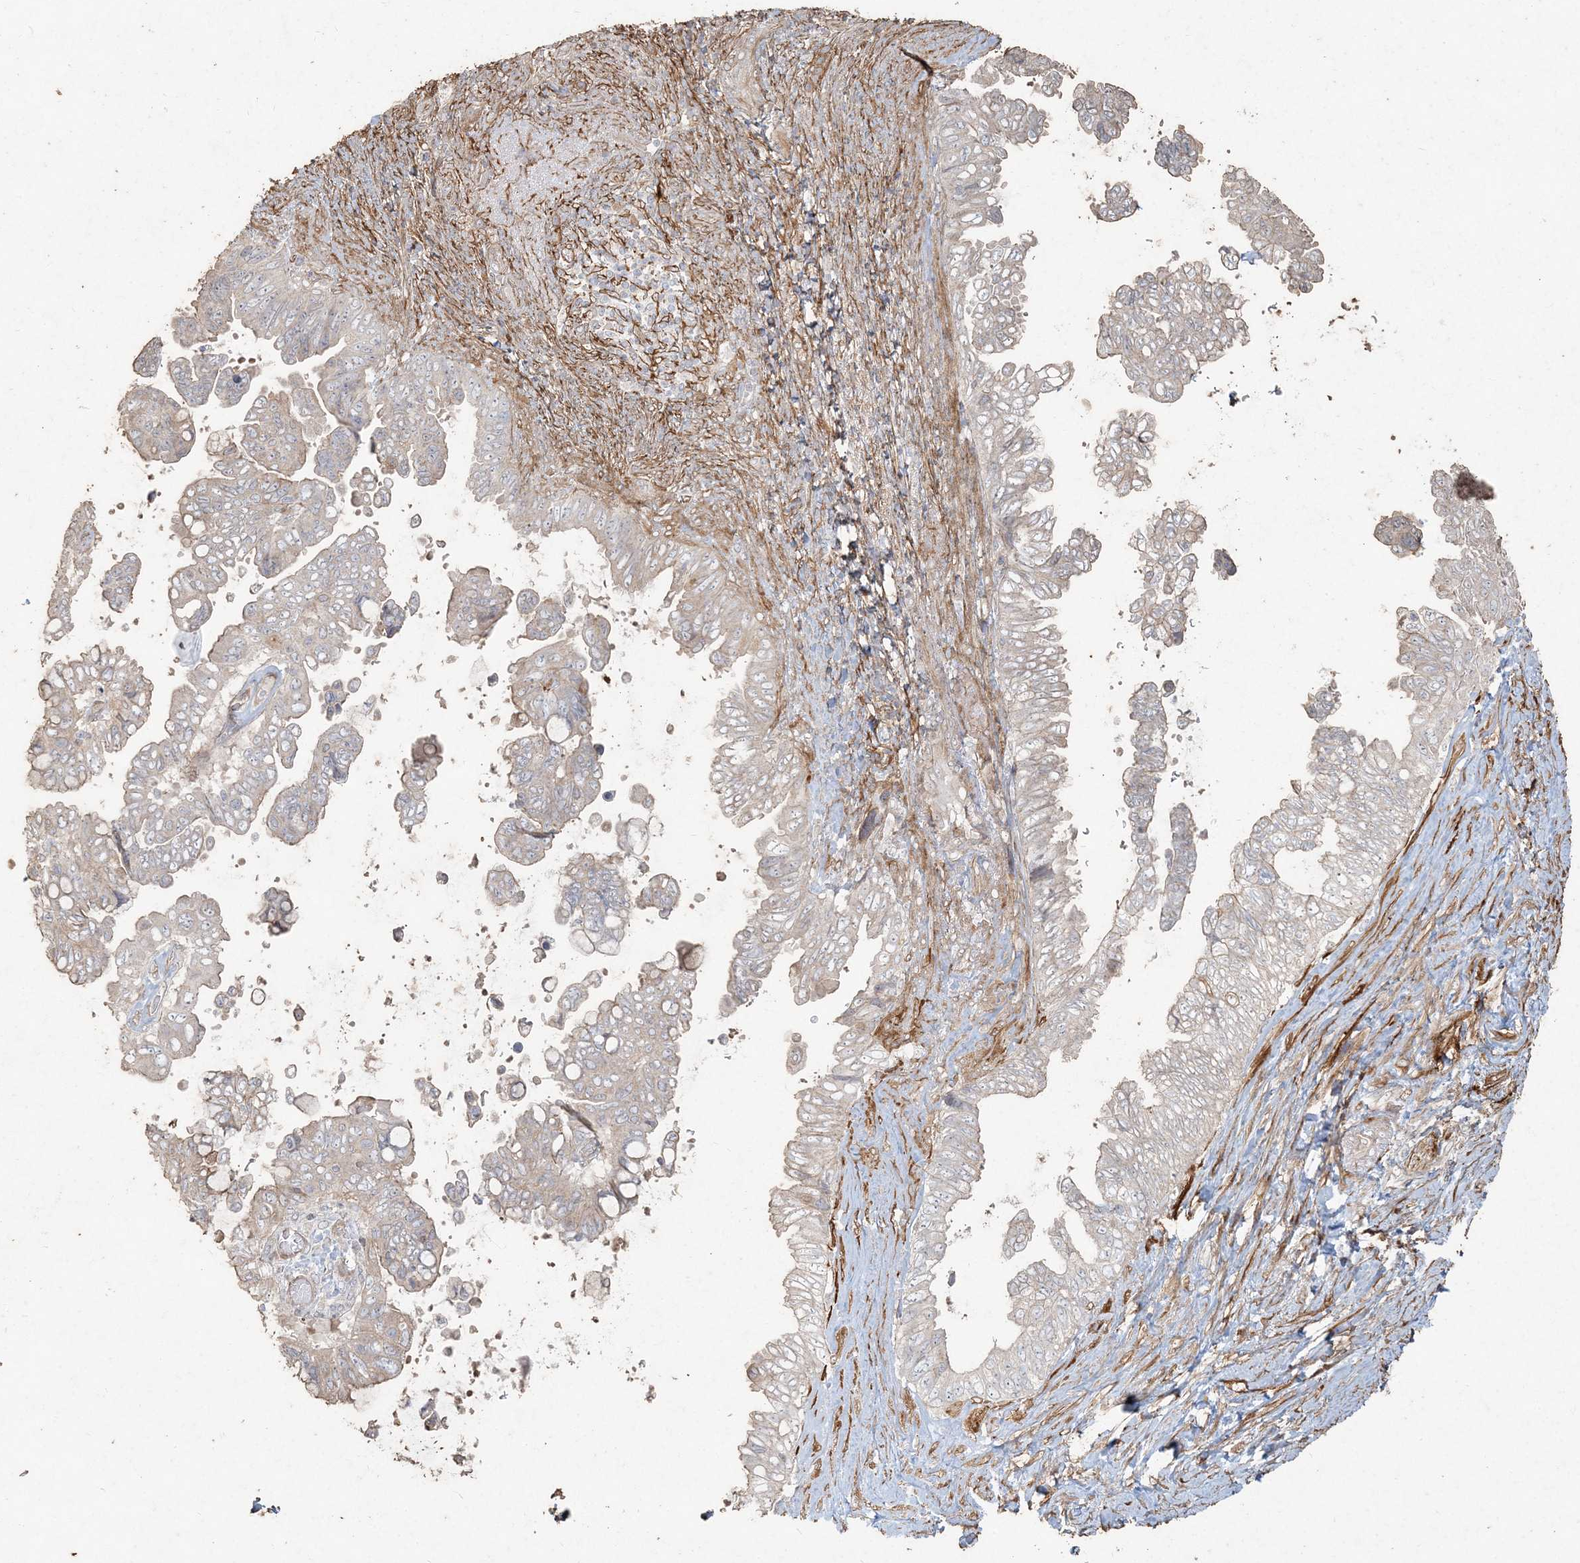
{"staining": {"intensity": "negative", "quantity": "none", "location": "none"}, "tissue": "pancreatic cancer", "cell_type": "Tumor cells", "image_type": "cancer", "snomed": [{"axis": "morphology", "description": "Adenocarcinoma, NOS"}, {"axis": "topography", "description": "Pancreas"}], "caption": "Pancreatic adenocarcinoma was stained to show a protein in brown. There is no significant expression in tumor cells.", "gene": "RNF145", "patient": {"sex": "female", "age": 72}}